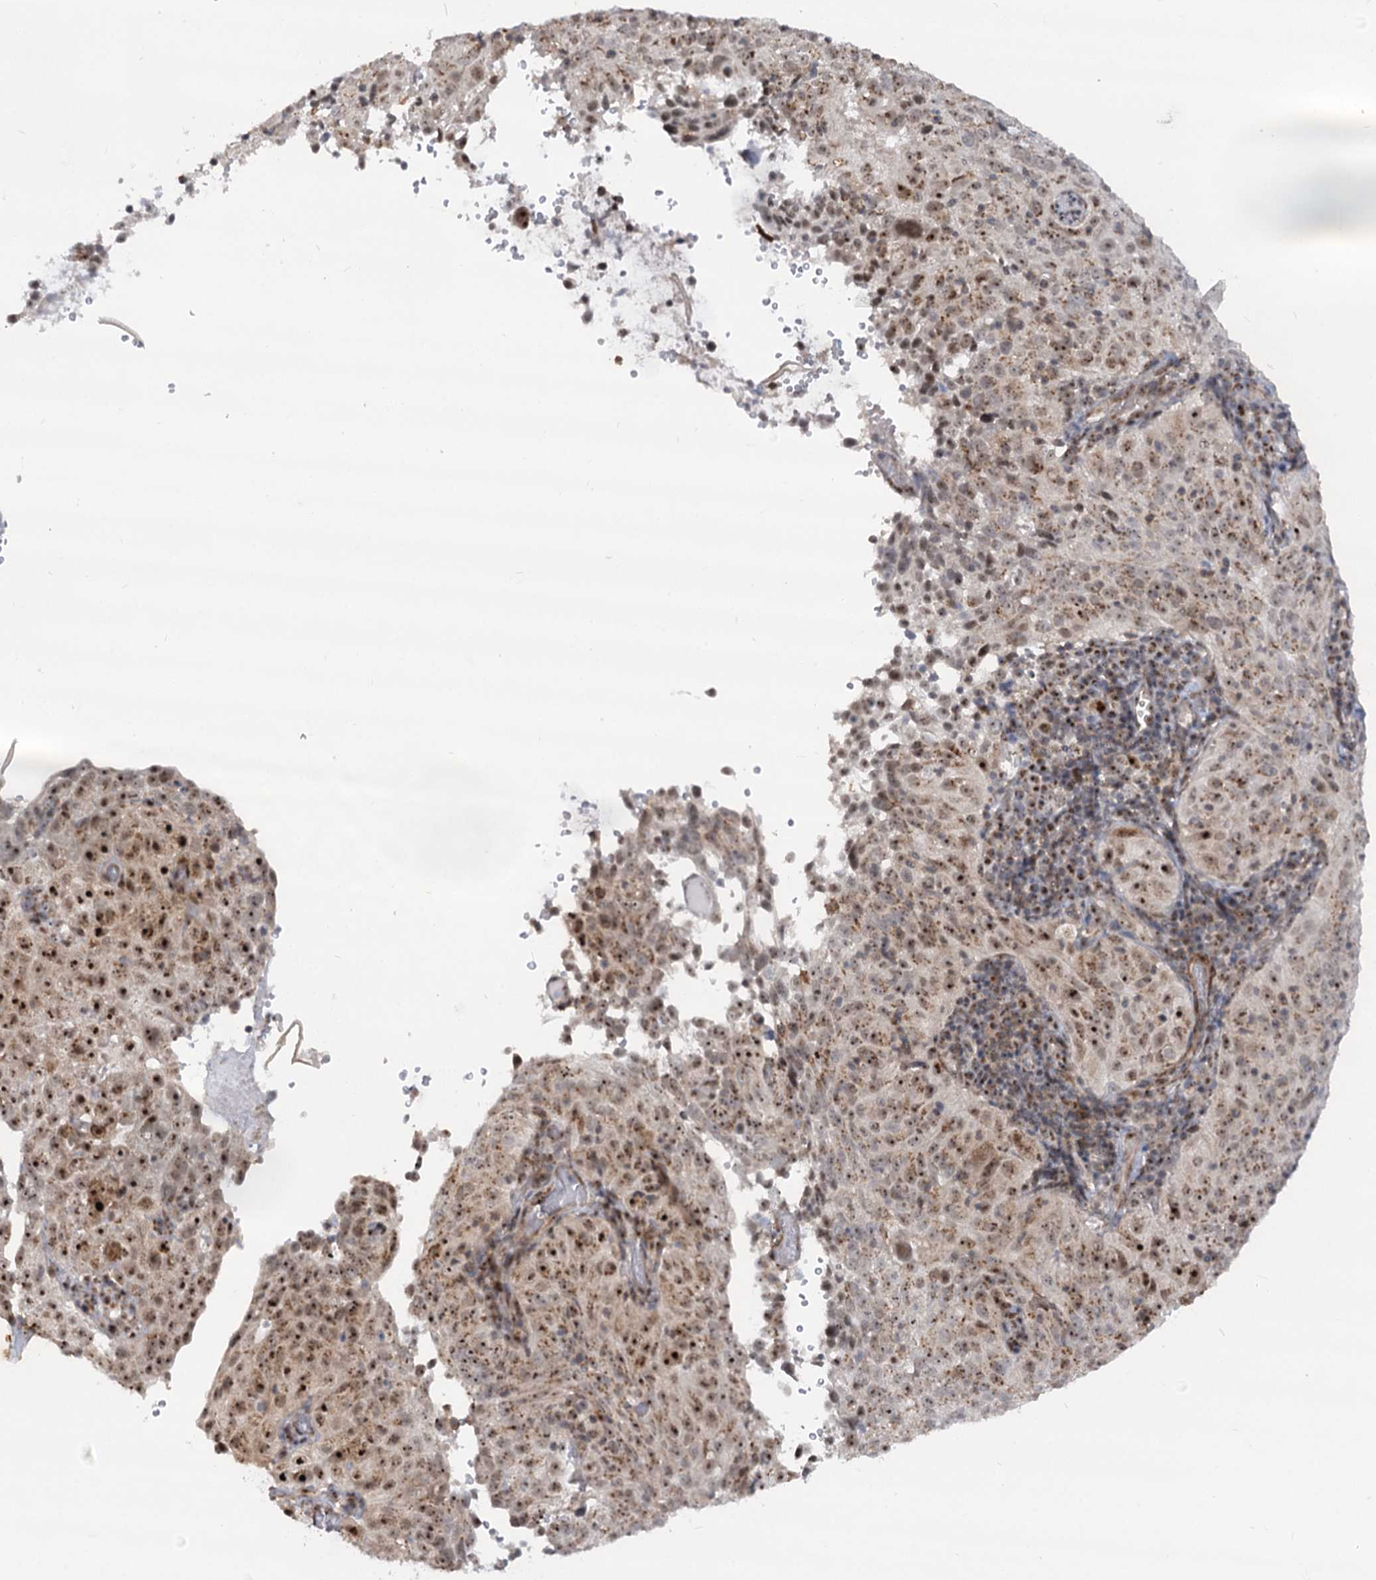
{"staining": {"intensity": "moderate", "quantity": ">75%", "location": "cytoplasmic/membranous,nuclear"}, "tissue": "cervical cancer", "cell_type": "Tumor cells", "image_type": "cancer", "snomed": [{"axis": "morphology", "description": "Squamous cell carcinoma, NOS"}, {"axis": "topography", "description": "Cervix"}], "caption": "A photomicrograph of cervical squamous cell carcinoma stained for a protein displays moderate cytoplasmic/membranous and nuclear brown staining in tumor cells.", "gene": "GNL3L", "patient": {"sex": "female", "age": 31}}